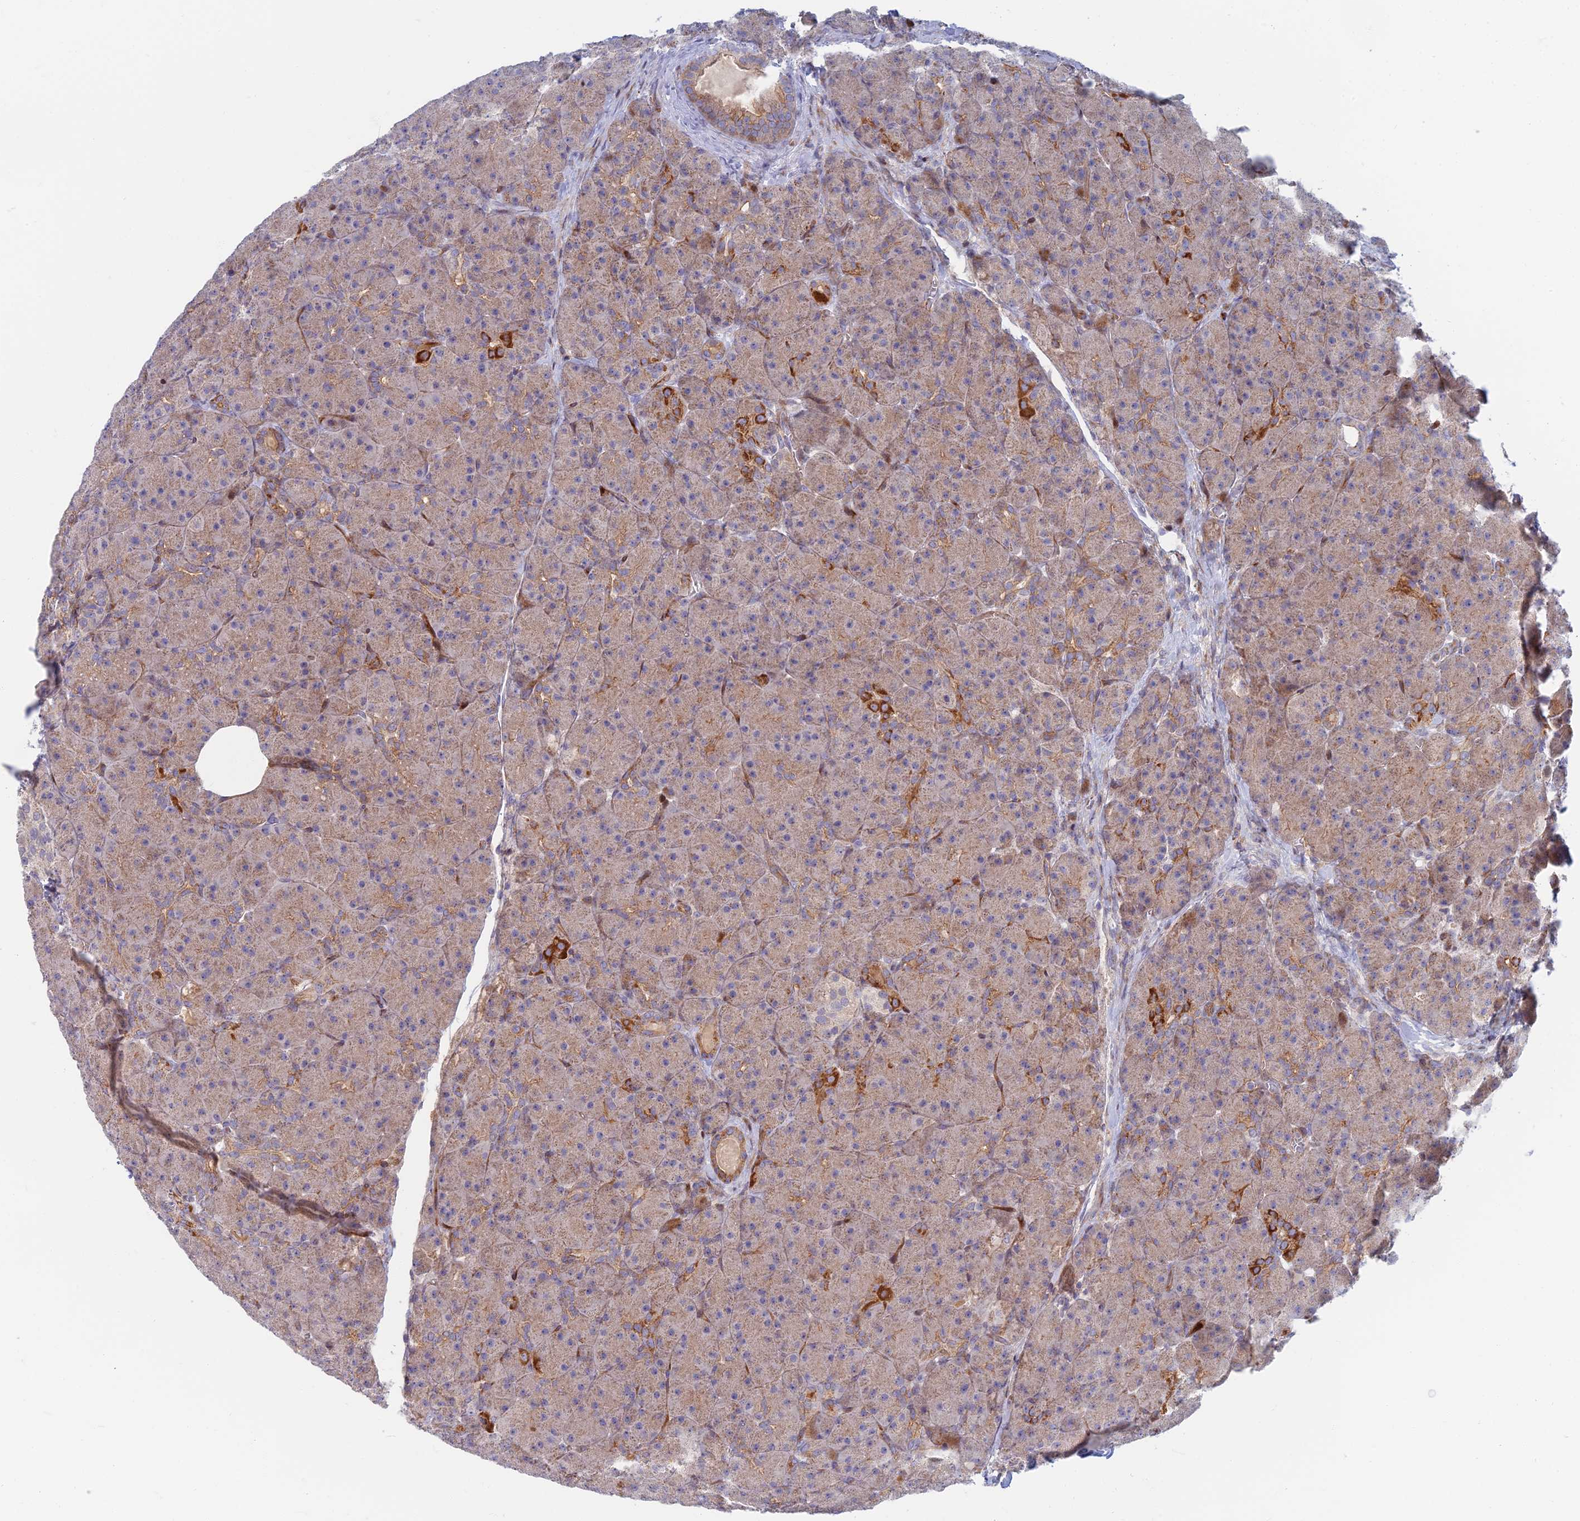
{"staining": {"intensity": "moderate", "quantity": "25%-75%", "location": "cytoplasmic/membranous"}, "tissue": "pancreas", "cell_type": "Exocrine glandular cells", "image_type": "normal", "snomed": [{"axis": "morphology", "description": "Normal tissue, NOS"}, {"axis": "topography", "description": "Pancreas"}], "caption": "An IHC photomicrograph of unremarkable tissue is shown. Protein staining in brown highlights moderate cytoplasmic/membranous positivity in pancreas within exocrine glandular cells. (IHC, brightfield microscopy, high magnification).", "gene": "C15orf40", "patient": {"sex": "male", "age": 66}}